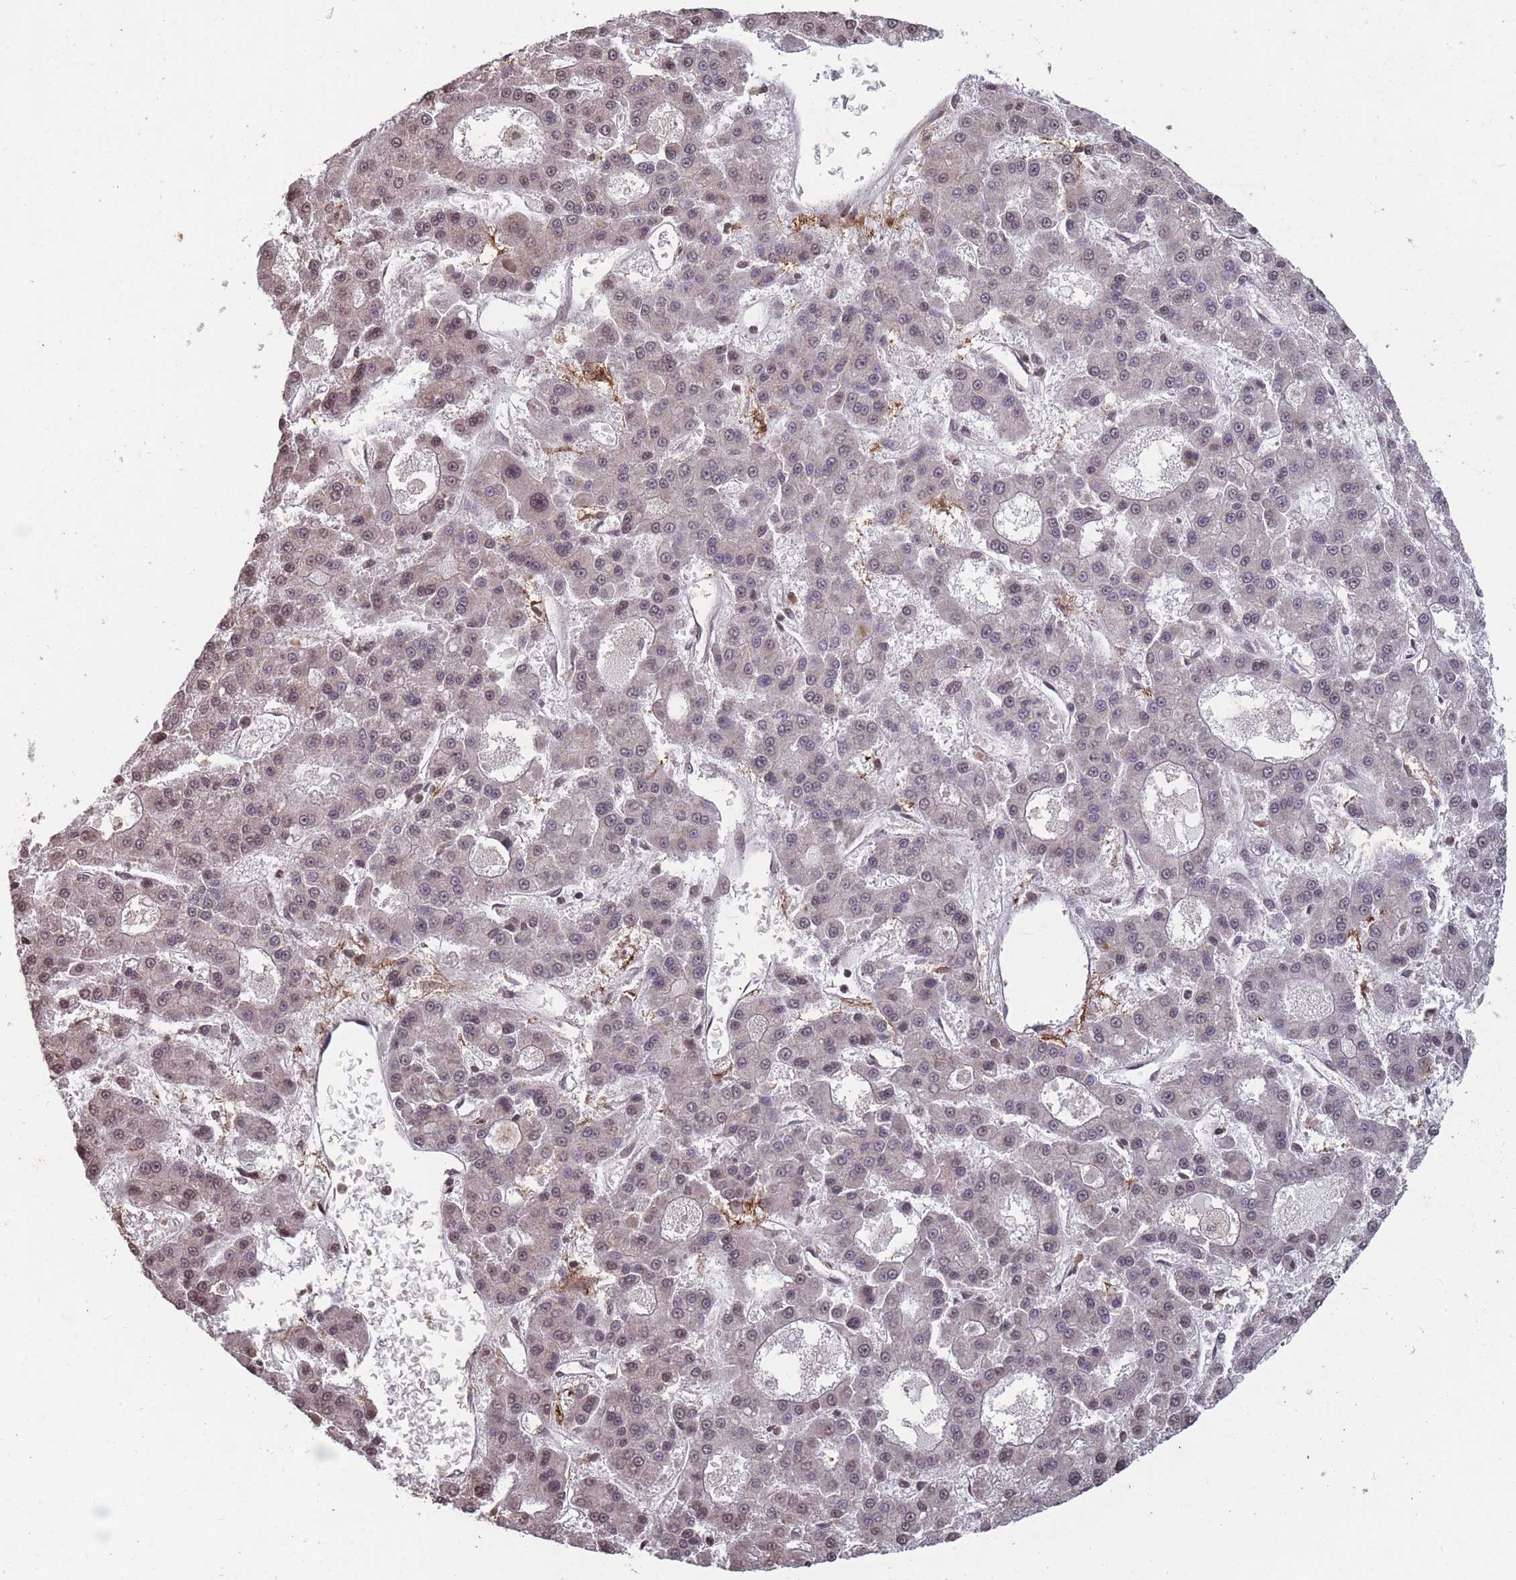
{"staining": {"intensity": "weak", "quantity": "<25%", "location": "nuclear"}, "tissue": "liver cancer", "cell_type": "Tumor cells", "image_type": "cancer", "snomed": [{"axis": "morphology", "description": "Carcinoma, Hepatocellular, NOS"}, {"axis": "topography", "description": "Liver"}], "caption": "High power microscopy histopathology image of an IHC micrograph of hepatocellular carcinoma (liver), revealing no significant positivity in tumor cells.", "gene": "GGT5", "patient": {"sex": "male", "age": 70}}